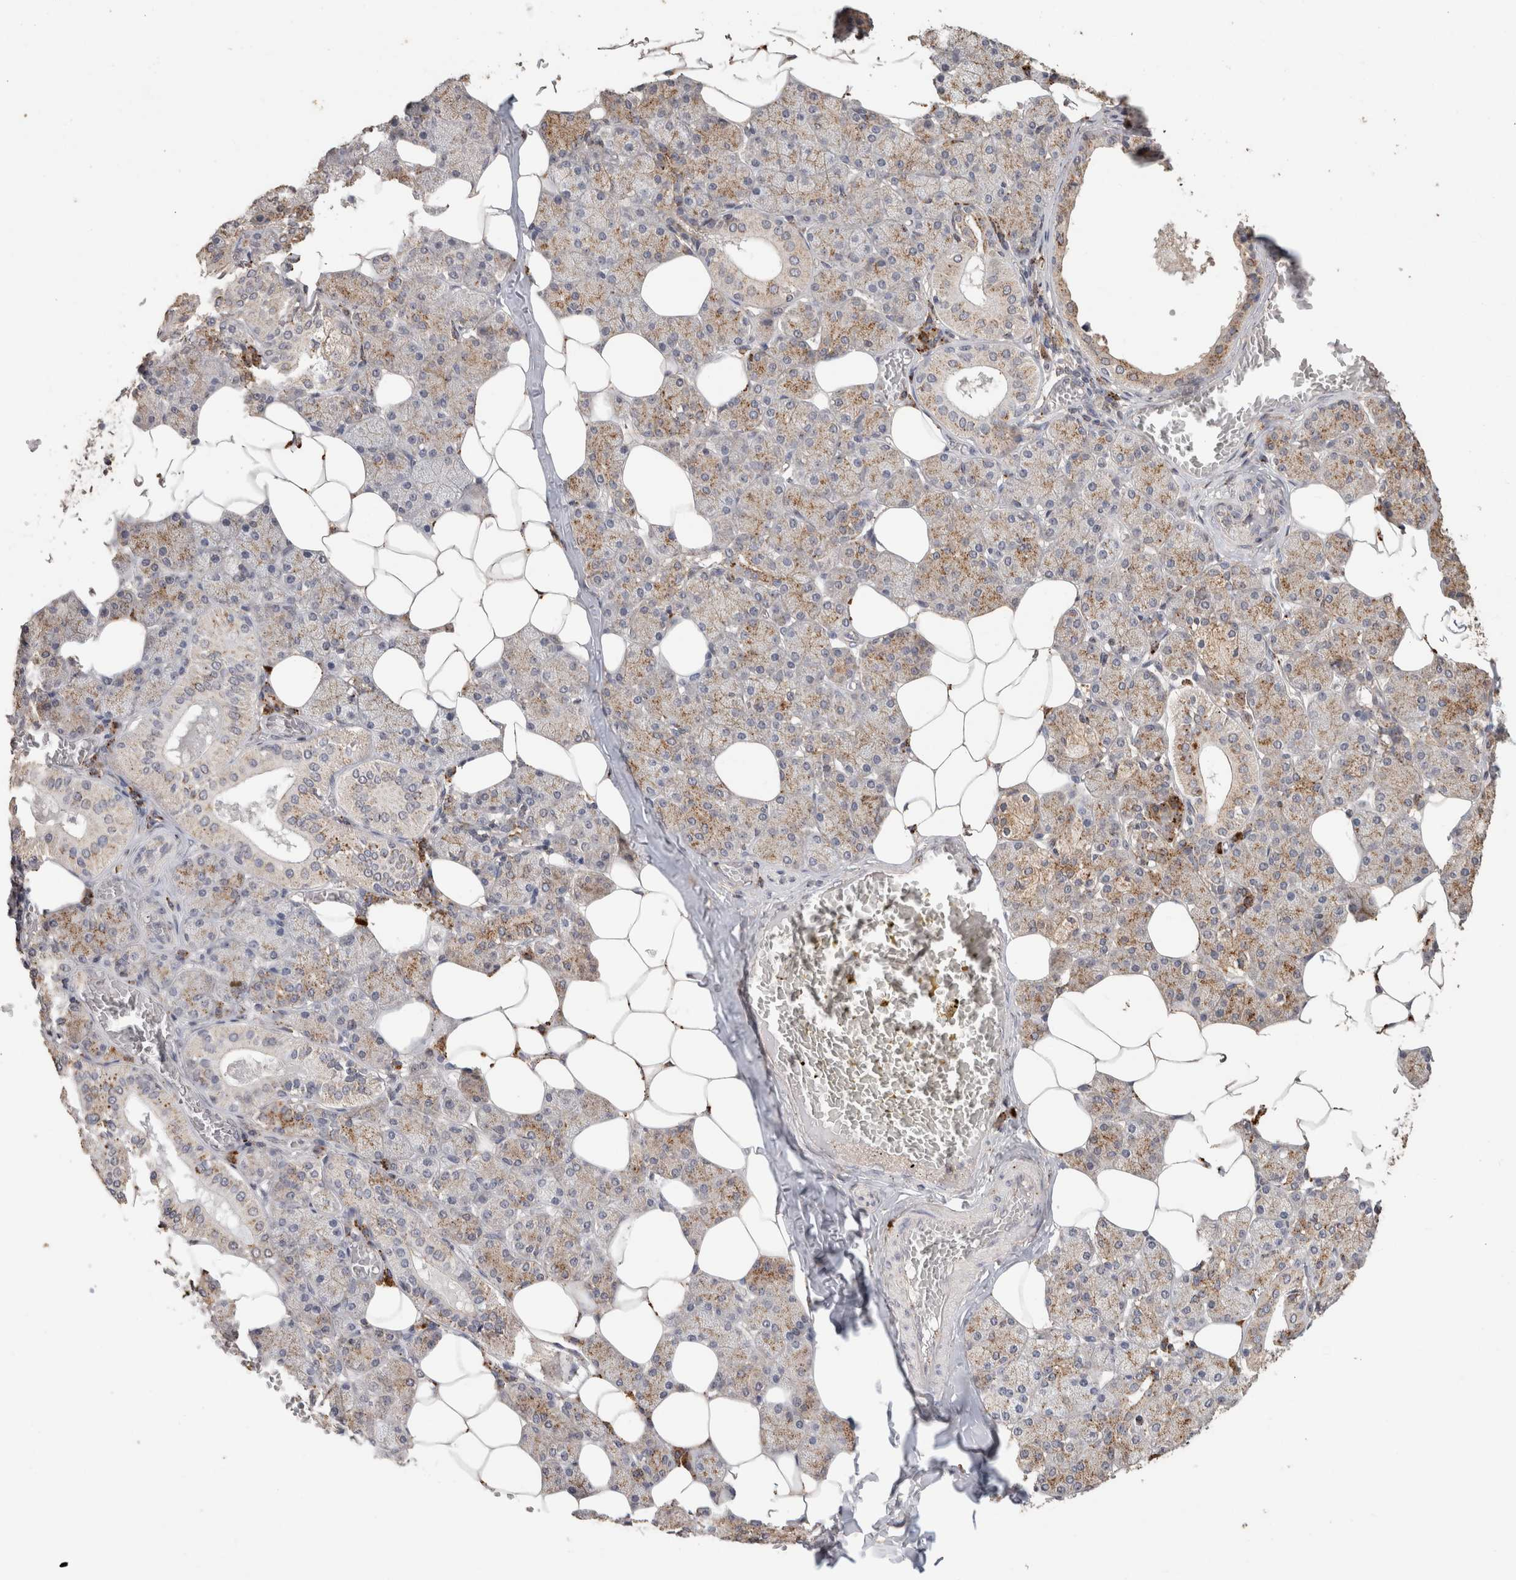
{"staining": {"intensity": "moderate", "quantity": ">75%", "location": "cytoplasmic/membranous"}, "tissue": "salivary gland", "cell_type": "Glandular cells", "image_type": "normal", "snomed": [{"axis": "morphology", "description": "Normal tissue, NOS"}, {"axis": "topography", "description": "Salivary gland"}], "caption": "DAB (3,3'-diaminobenzidine) immunohistochemical staining of normal salivary gland demonstrates moderate cytoplasmic/membranous protein expression in about >75% of glandular cells.", "gene": "ARSA", "patient": {"sex": "female", "age": 33}}